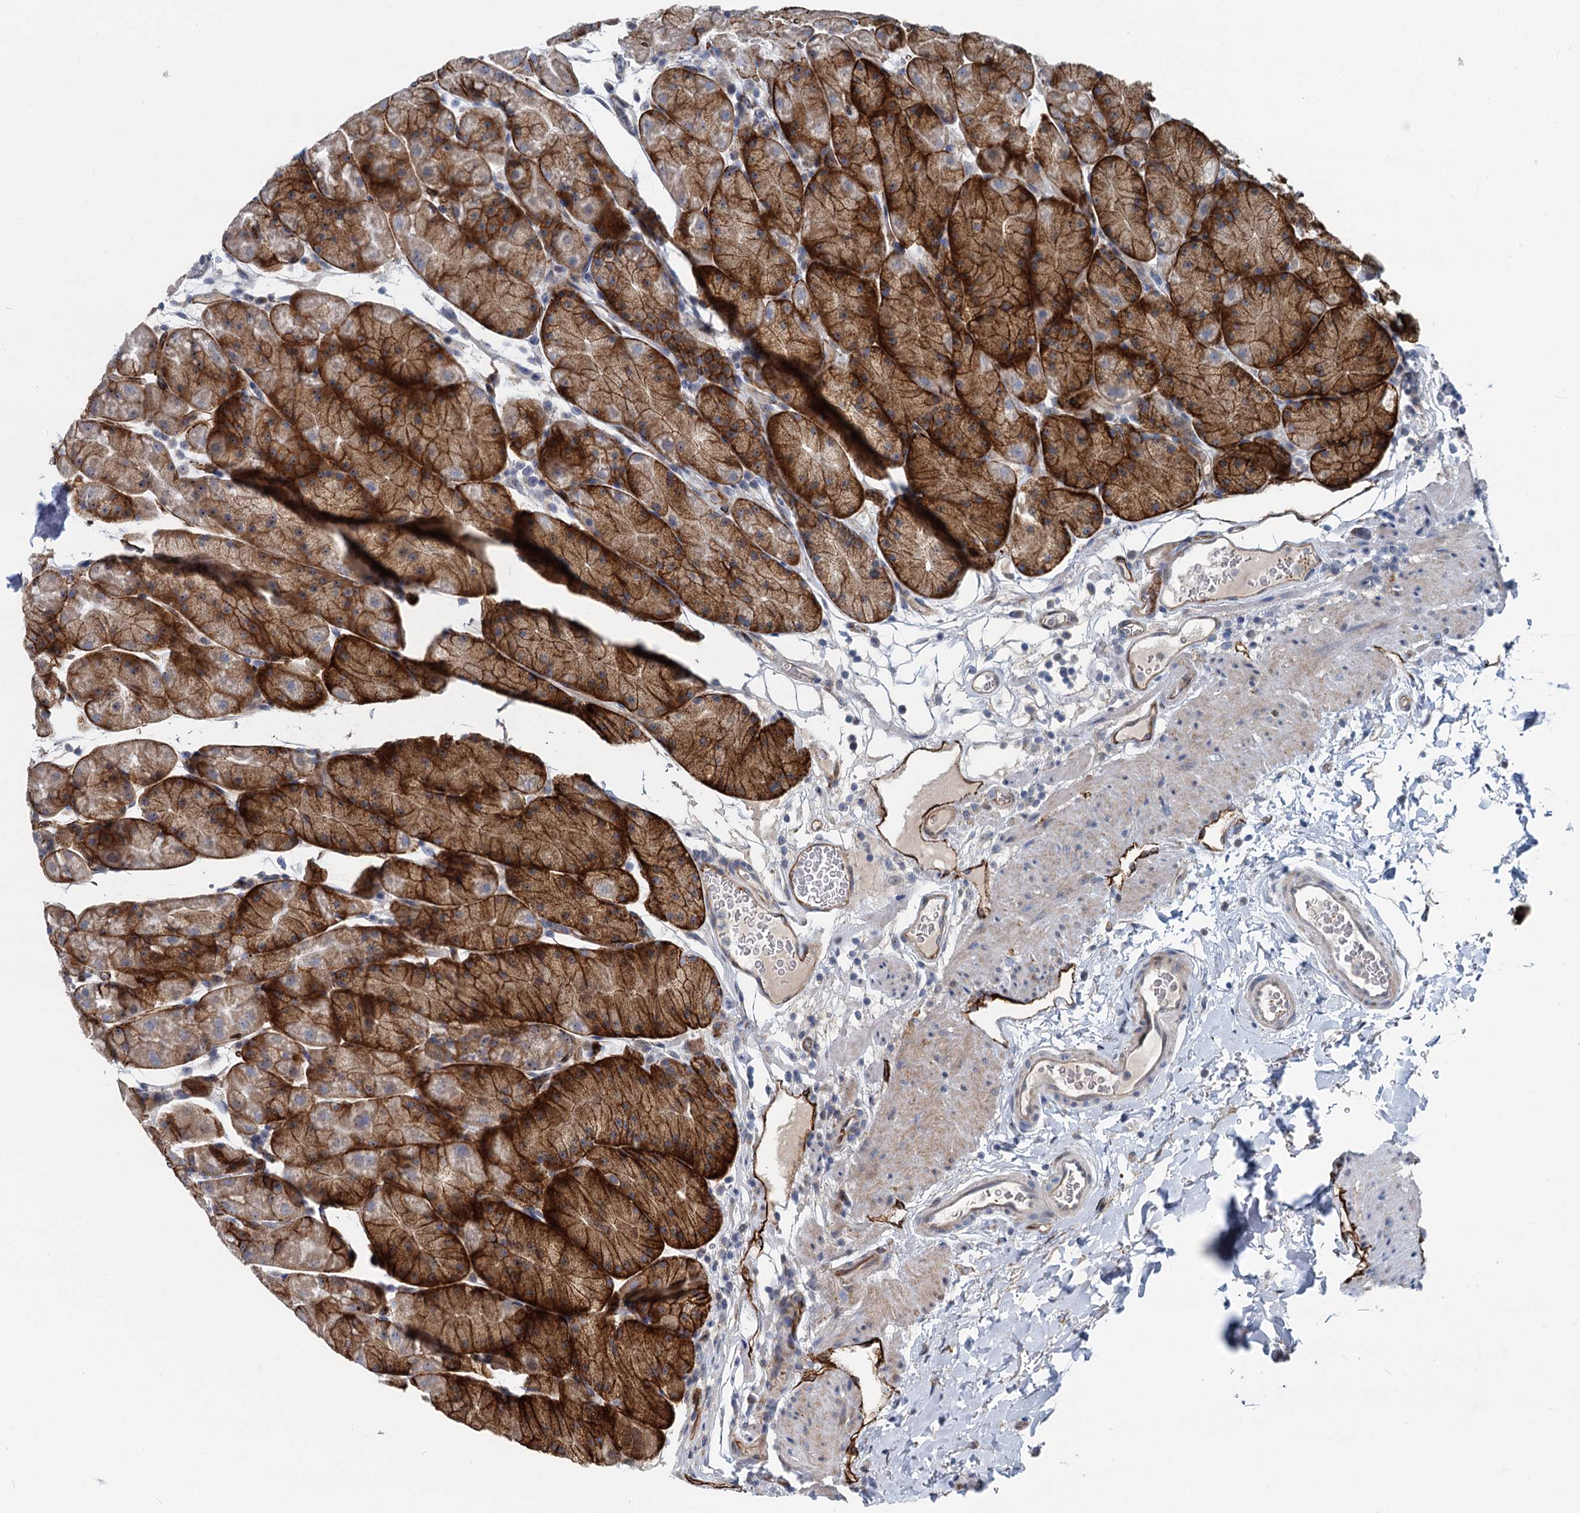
{"staining": {"intensity": "strong", "quantity": ">75%", "location": "cytoplasmic/membranous,nuclear"}, "tissue": "stomach", "cell_type": "Glandular cells", "image_type": "normal", "snomed": [{"axis": "morphology", "description": "Normal tissue, NOS"}, {"axis": "topography", "description": "Stomach, upper"}, {"axis": "topography", "description": "Stomach, lower"}], "caption": "Stomach stained for a protein (brown) shows strong cytoplasmic/membranous,nuclear positive positivity in about >75% of glandular cells.", "gene": "ASXL3", "patient": {"sex": "male", "age": 67}}